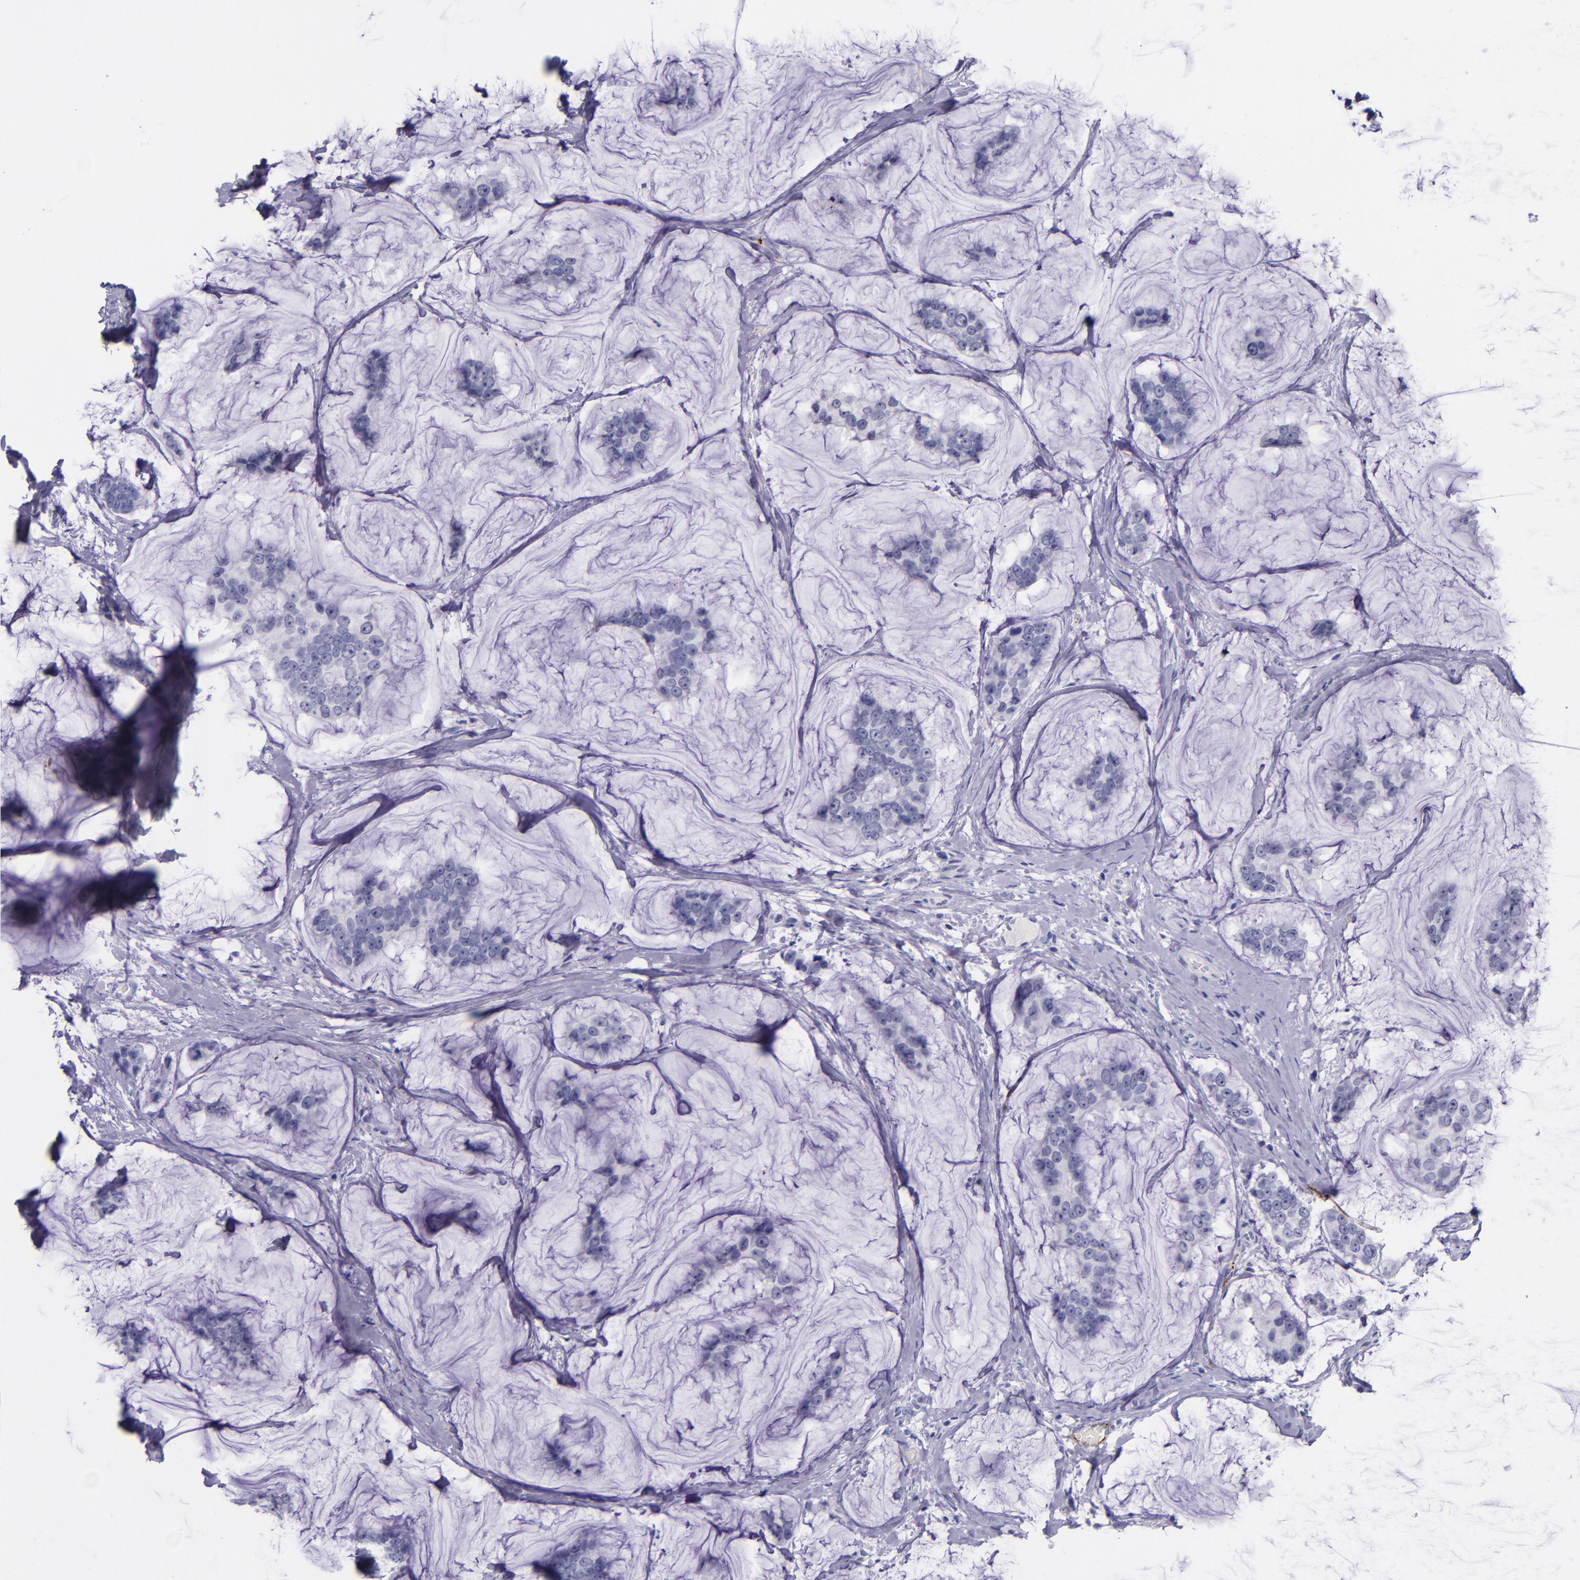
{"staining": {"intensity": "negative", "quantity": "none", "location": "none"}, "tissue": "breast cancer", "cell_type": "Tumor cells", "image_type": "cancer", "snomed": [{"axis": "morphology", "description": "Normal tissue, NOS"}, {"axis": "morphology", "description": "Duct carcinoma"}, {"axis": "topography", "description": "Breast"}], "caption": "Immunohistochemistry (IHC) histopathology image of breast cancer (invasive ductal carcinoma) stained for a protein (brown), which exhibits no expression in tumor cells. Nuclei are stained in blue.", "gene": "SELE", "patient": {"sex": "female", "age": 50}}